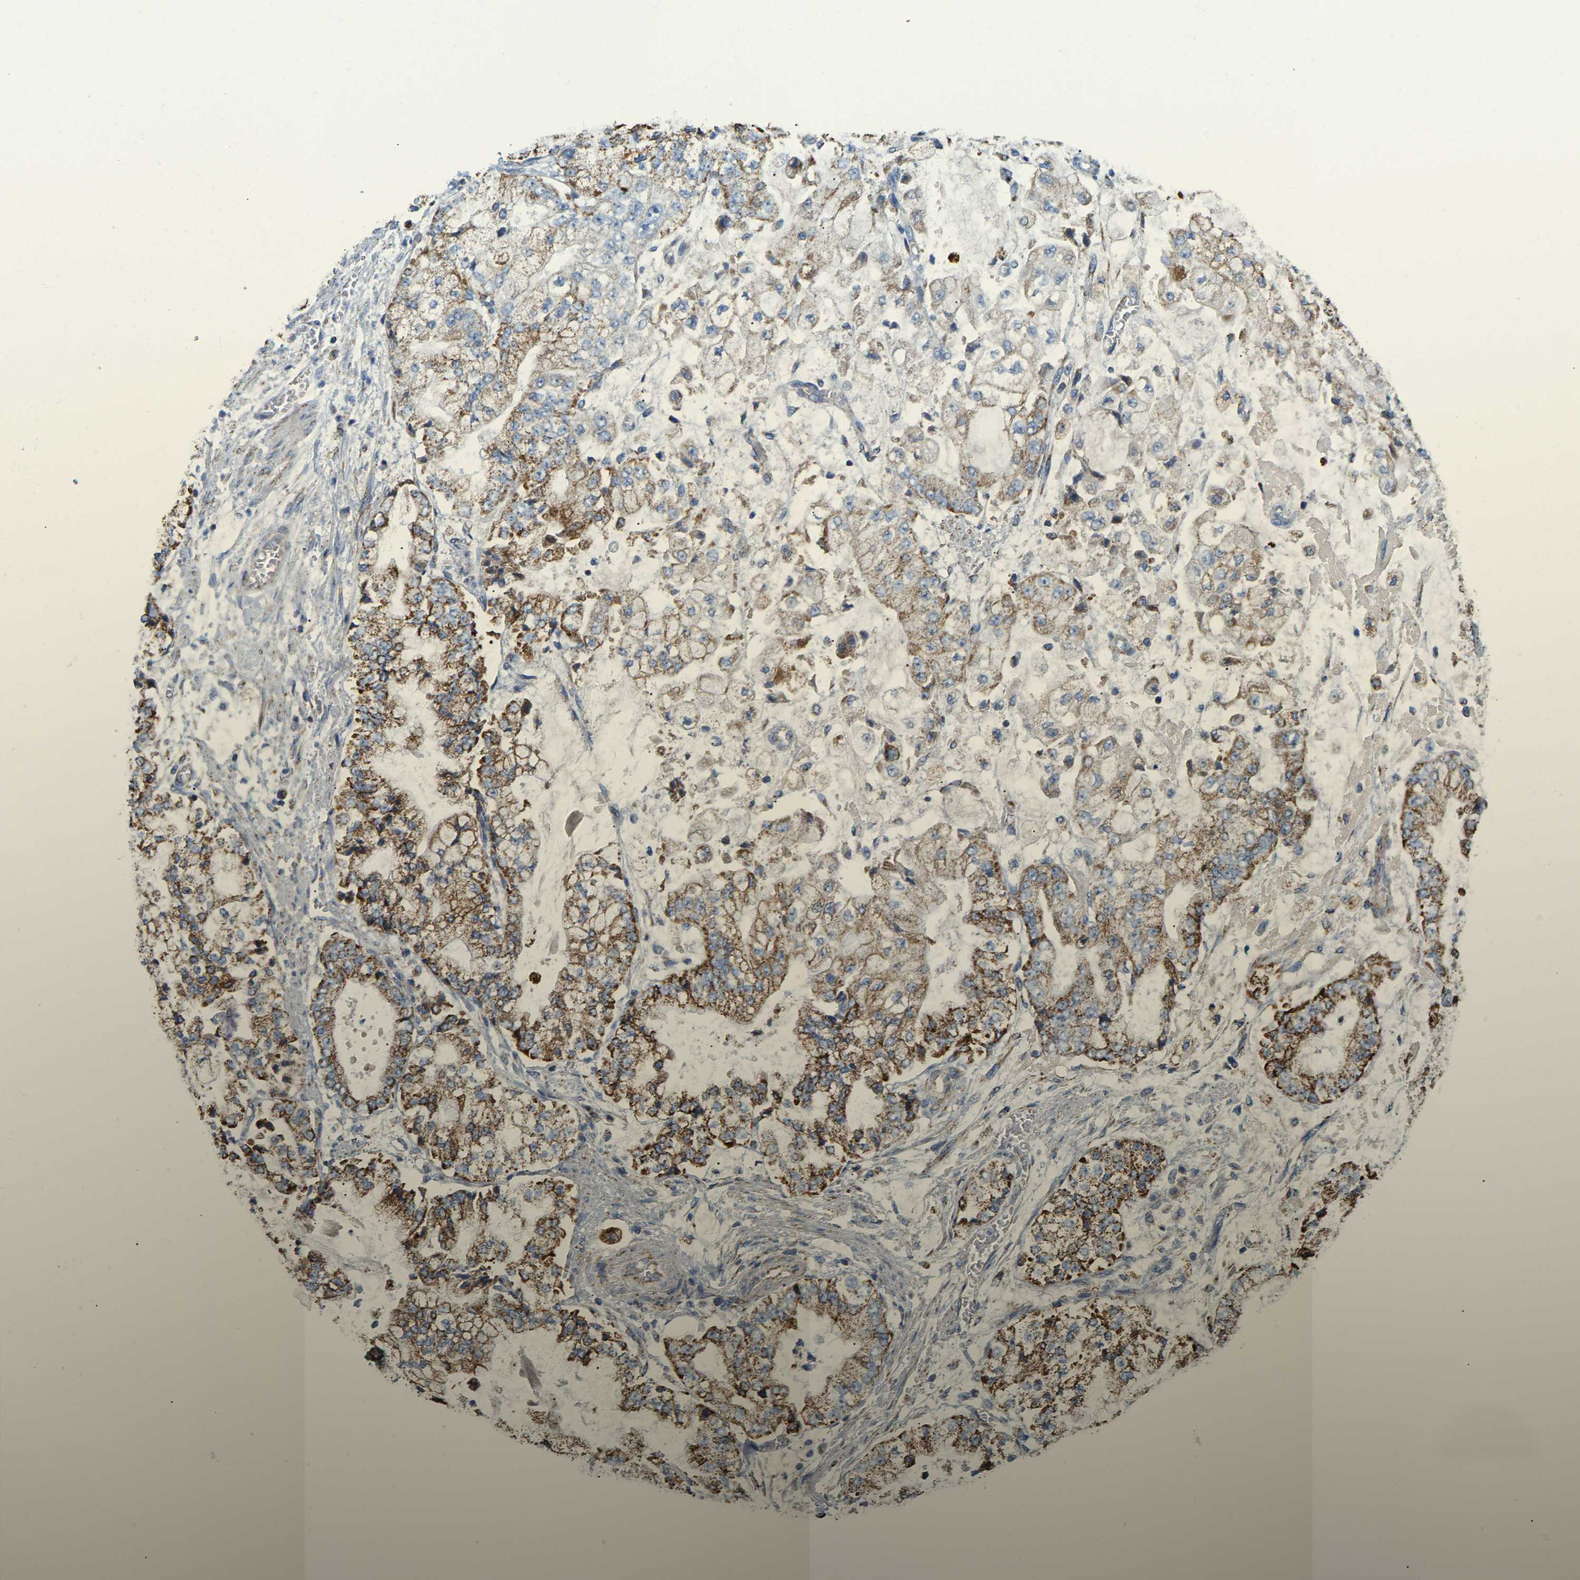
{"staining": {"intensity": "moderate", "quantity": ">75%", "location": "cytoplasmic/membranous"}, "tissue": "stomach cancer", "cell_type": "Tumor cells", "image_type": "cancer", "snomed": [{"axis": "morphology", "description": "Adenocarcinoma, NOS"}, {"axis": "topography", "description": "Stomach"}], "caption": "Immunohistochemistry micrograph of neoplastic tissue: stomach adenocarcinoma stained using immunohistochemistry demonstrates medium levels of moderate protein expression localized specifically in the cytoplasmic/membranous of tumor cells, appearing as a cytoplasmic/membranous brown color.", "gene": "HIBADH", "patient": {"sex": "male", "age": 76}}